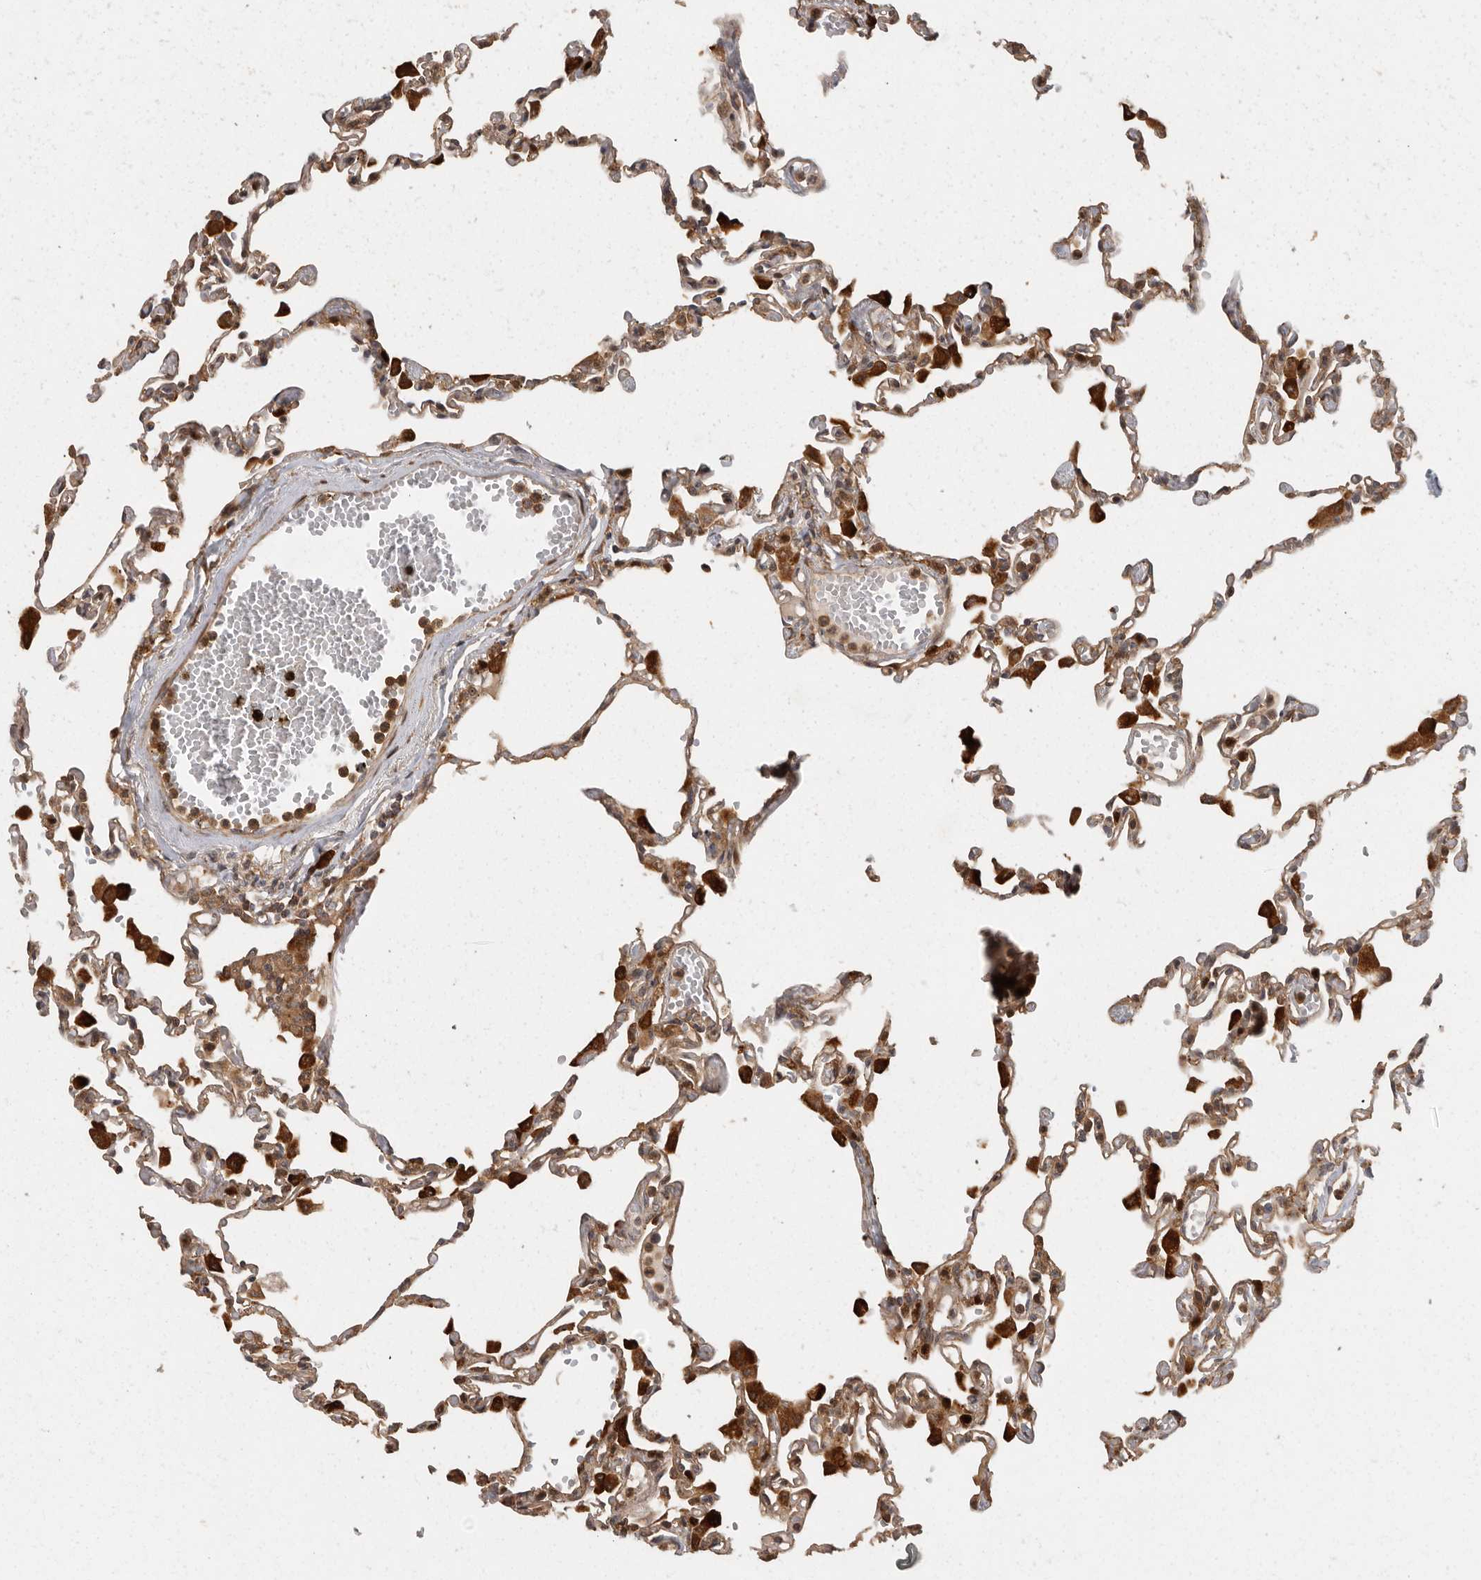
{"staining": {"intensity": "moderate", "quantity": ">75%", "location": "cytoplasmic/membranous"}, "tissue": "lung", "cell_type": "Alveolar cells", "image_type": "normal", "snomed": [{"axis": "morphology", "description": "Normal tissue, NOS"}, {"axis": "topography", "description": "Bronchus"}, {"axis": "topography", "description": "Lung"}], "caption": "Lung stained with immunohistochemistry reveals moderate cytoplasmic/membranous staining in about >75% of alveolar cells.", "gene": "SWT1", "patient": {"sex": "female", "age": 49}}